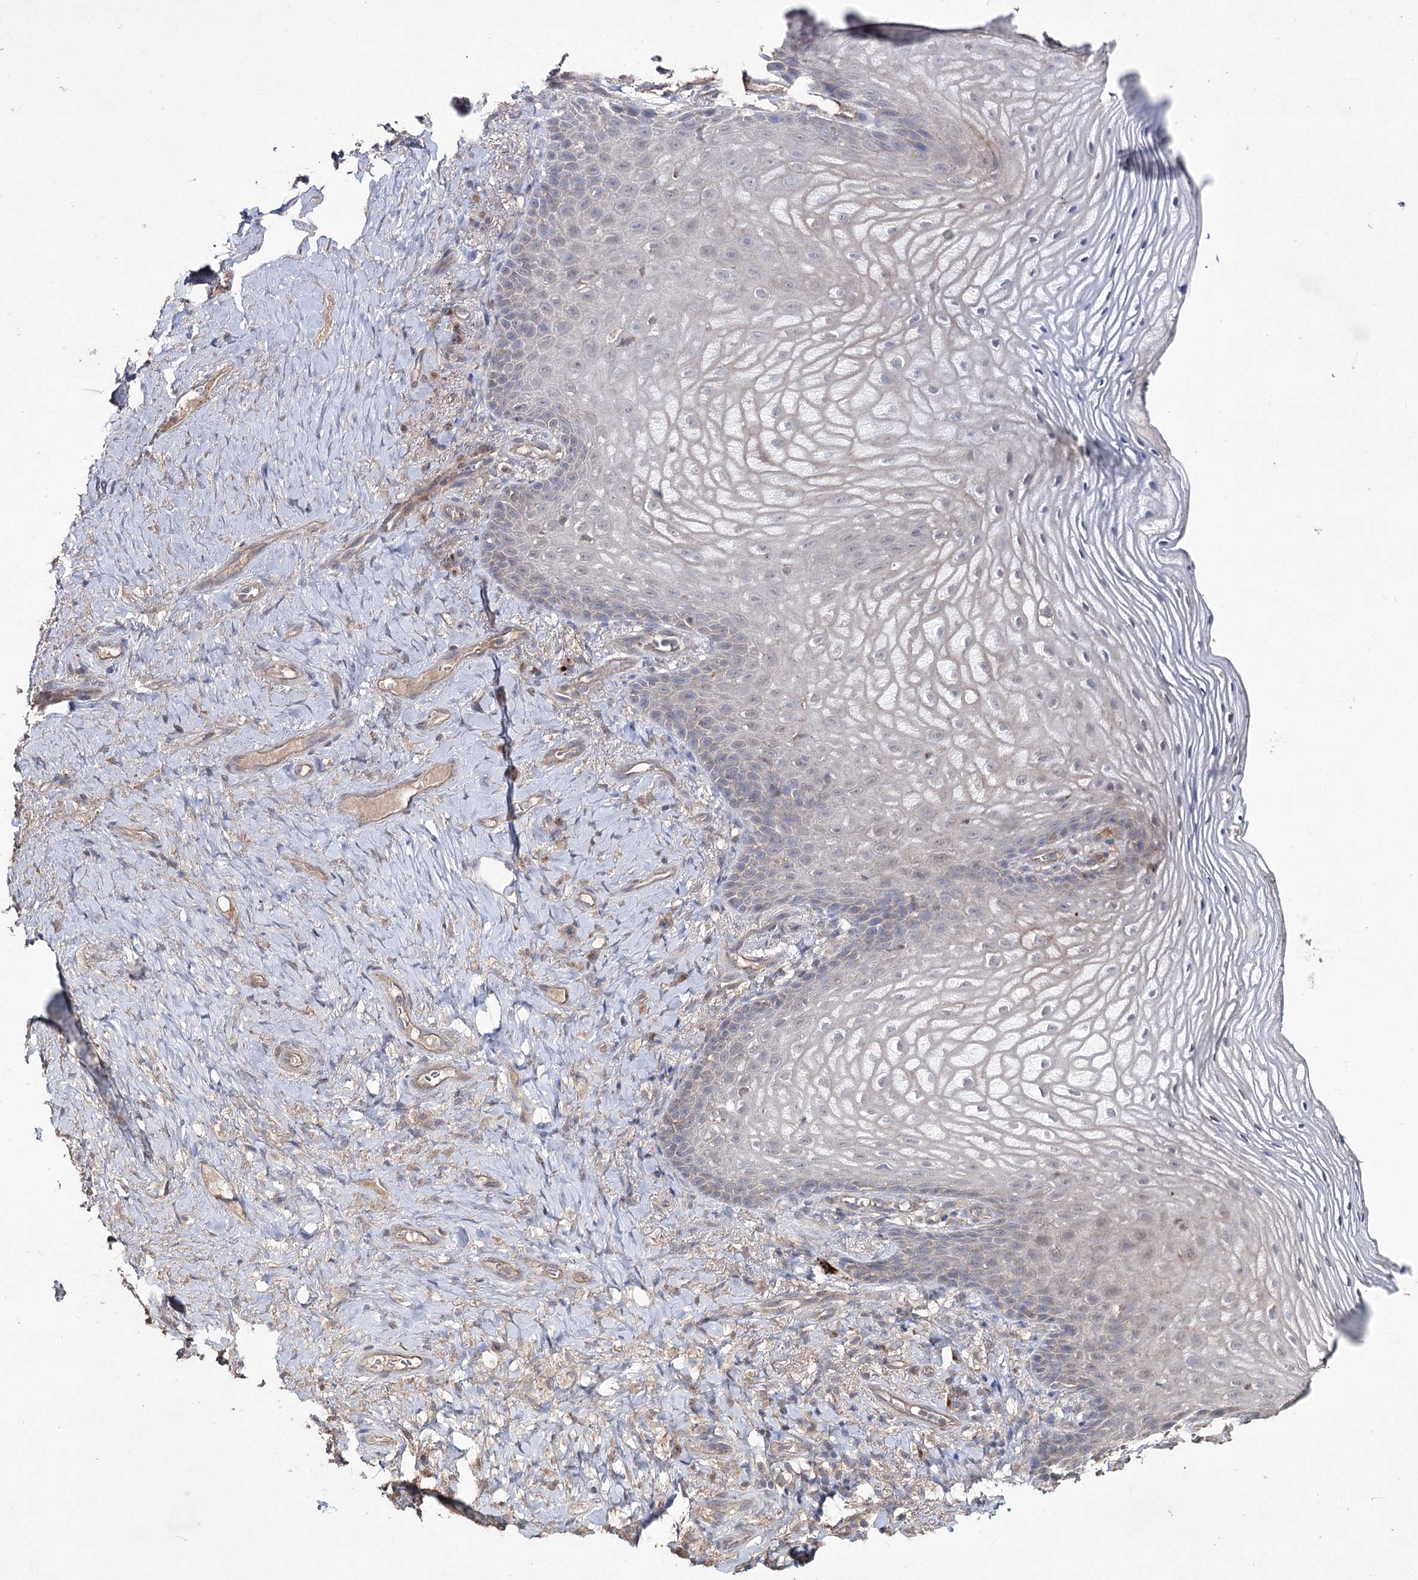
{"staining": {"intensity": "negative", "quantity": "none", "location": "none"}, "tissue": "vagina", "cell_type": "Squamous epithelial cells", "image_type": "normal", "snomed": [{"axis": "morphology", "description": "Normal tissue, NOS"}, {"axis": "topography", "description": "Vagina"}], "caption": "This image is of benign vagina stained with IHC to label a protein in brown with the nuclei are counter-stained blue. There is no expression in squamous epithelial cells. Brightfield microscopy of IHC stained with DAB (brown) and hematoxylin (blue), captured at high magnification.", "gene": "SEMA4G", "patient": {"sex": "female", "age": 60}}